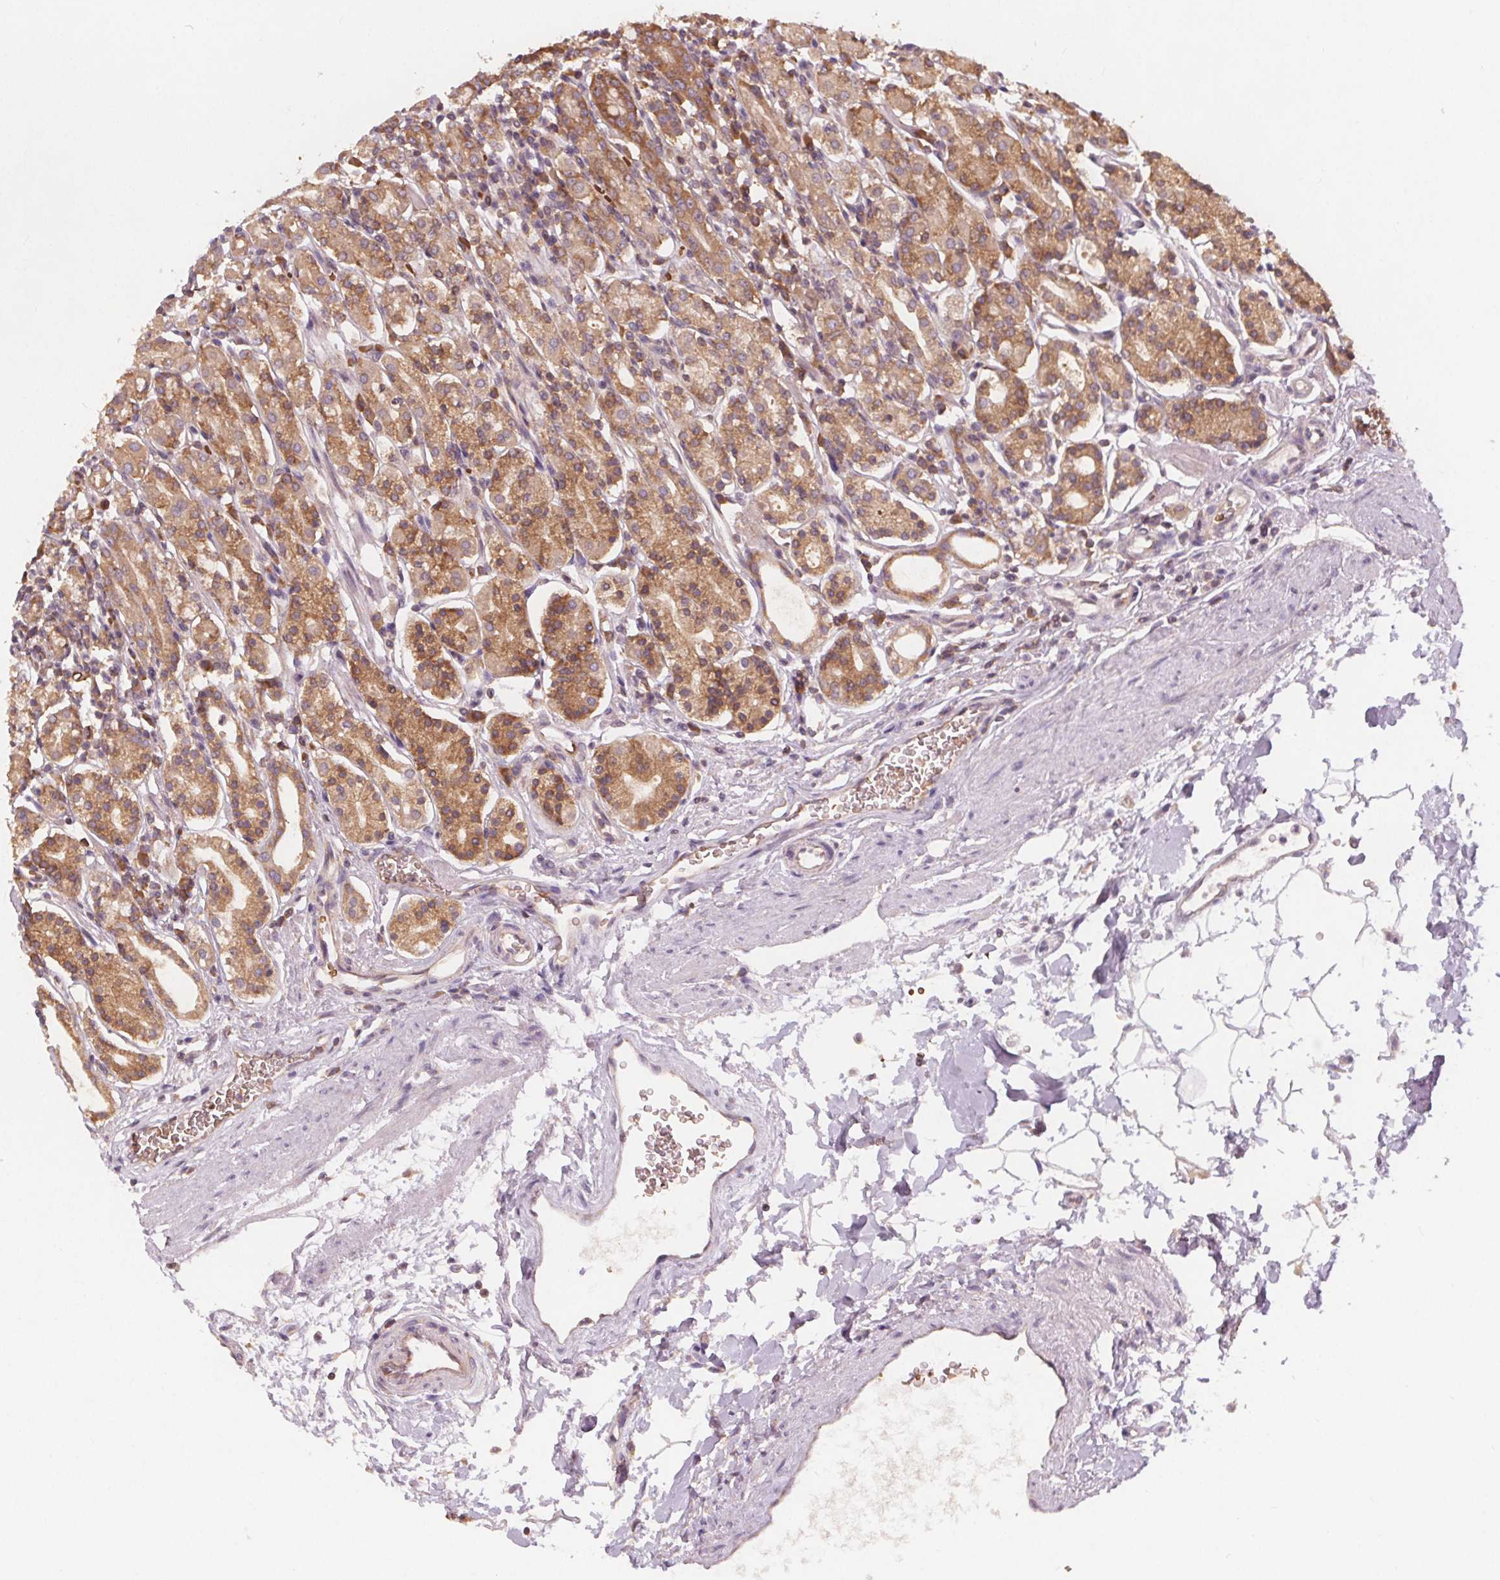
{"staining": {"intensity": "moderate", "quantity": ">75%", "location": "cytoplasmic/membranous"}, "tissue": "stomach", "cell_type": "Glandular cells", "image_type": "normal", "snomed": [{"axis": "morphology", "description": "Normal tissue, NOS"}, {"axis": "topography", "description": "Stomach, upper"}, {"axis": "topography", "description": "Stomach"}], "caption": "IHC image of benign stomach: stomach stained using immunohistochemistry (IHC) displays medium levels of moderate protein expression localized specifically in the cytoplasmic/membranous of glandular cells, appearing as a cytoplasmic/membranous brown color.", "gene": "EIF3D", "patient": {"sex": "male", "age": 62}}